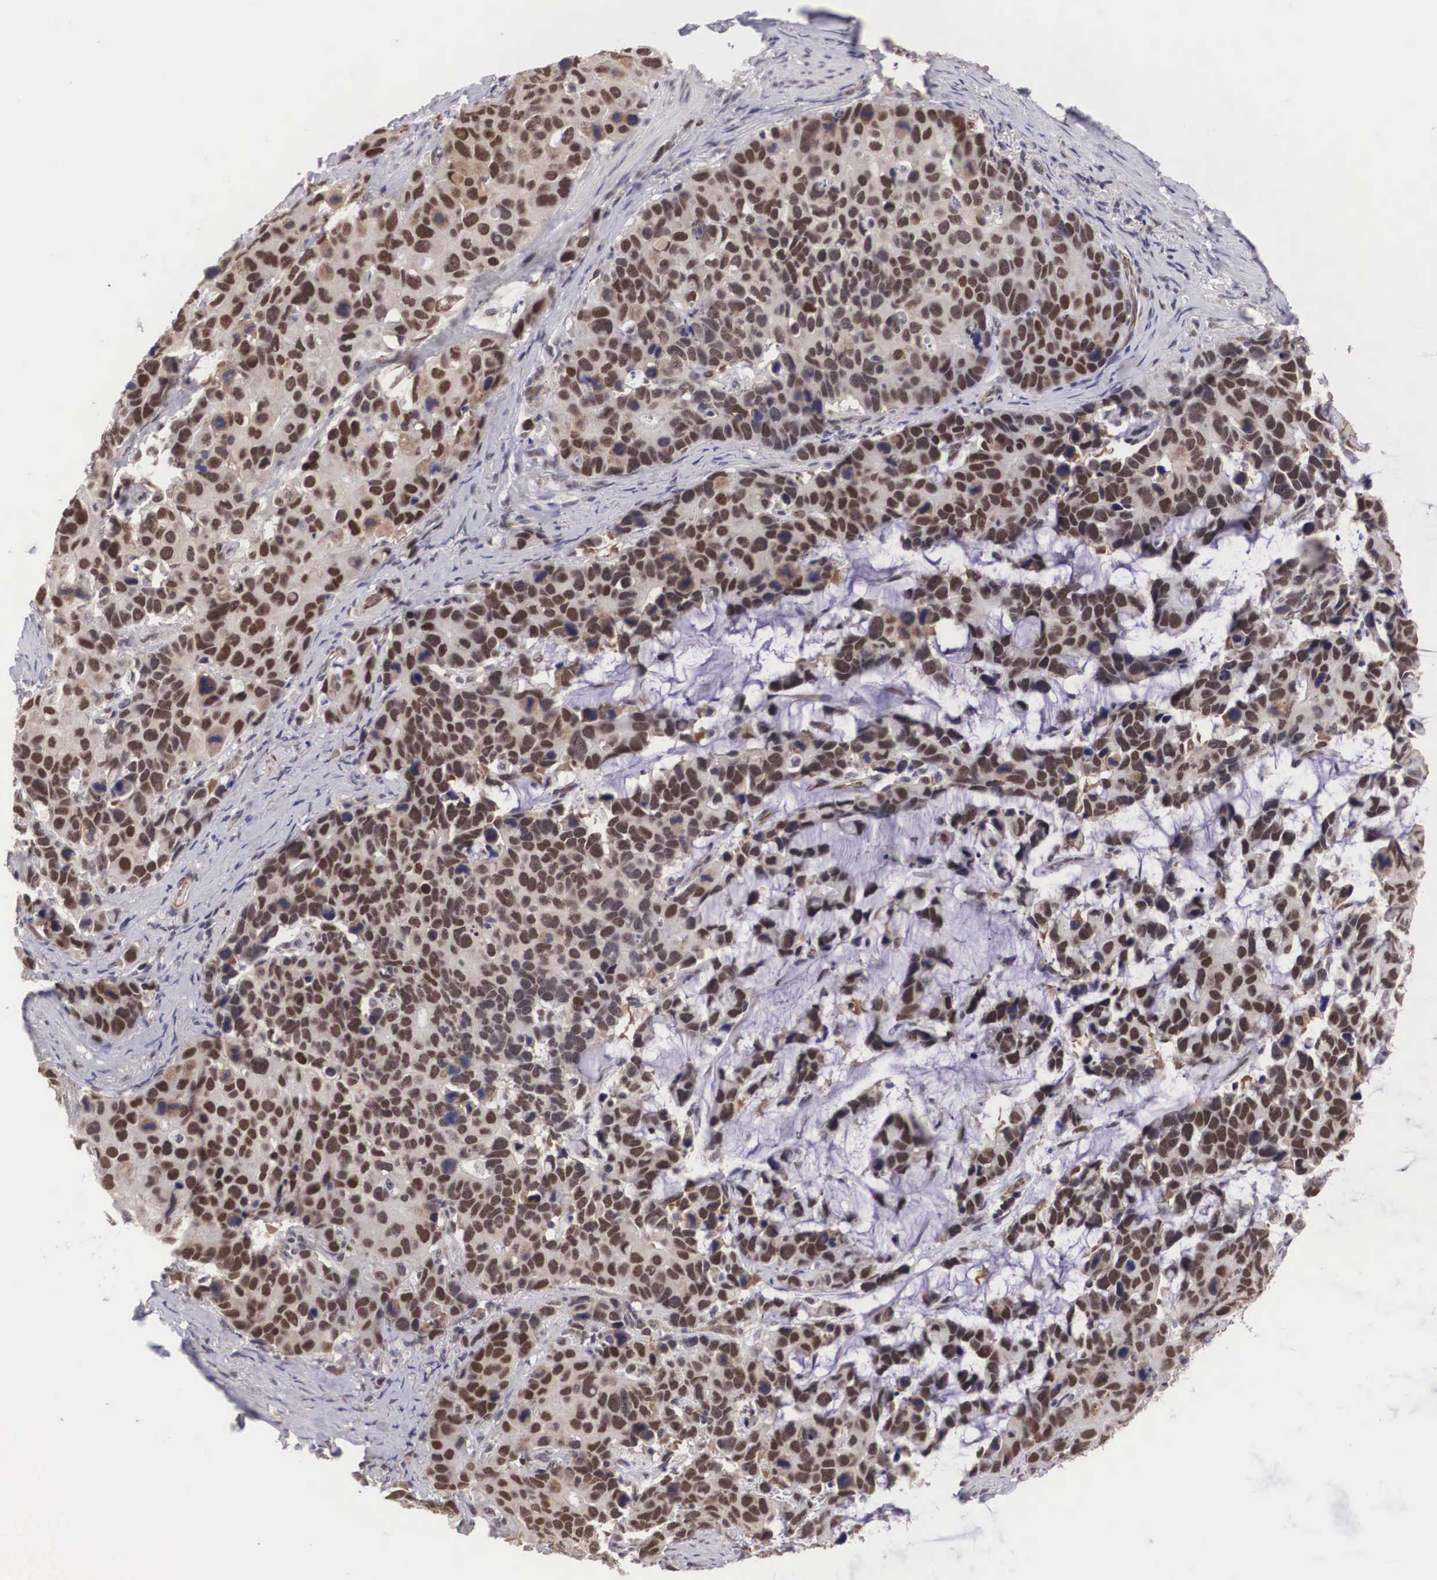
{"staining": {"intensity": "moderate", "quantity": ">75%", "location": "nuclear"}, "tissue": "stomach cancer", "cell_type": "Tumor cells", "image_type": "cancer", "snomed": [{"axis": "morphology", "description": "Adenocarcinoma, NOS"}, {"axis": "topography", "description": "Stomach, upper"}], "caption": "A micrograph showing moderate nuclear expression in about >75% of tumor cells in stomach cancer, as visualized by brown immunohistochemical staining.", "gene": "MORC2", "patient": {"sex": "male", "age": 71}}